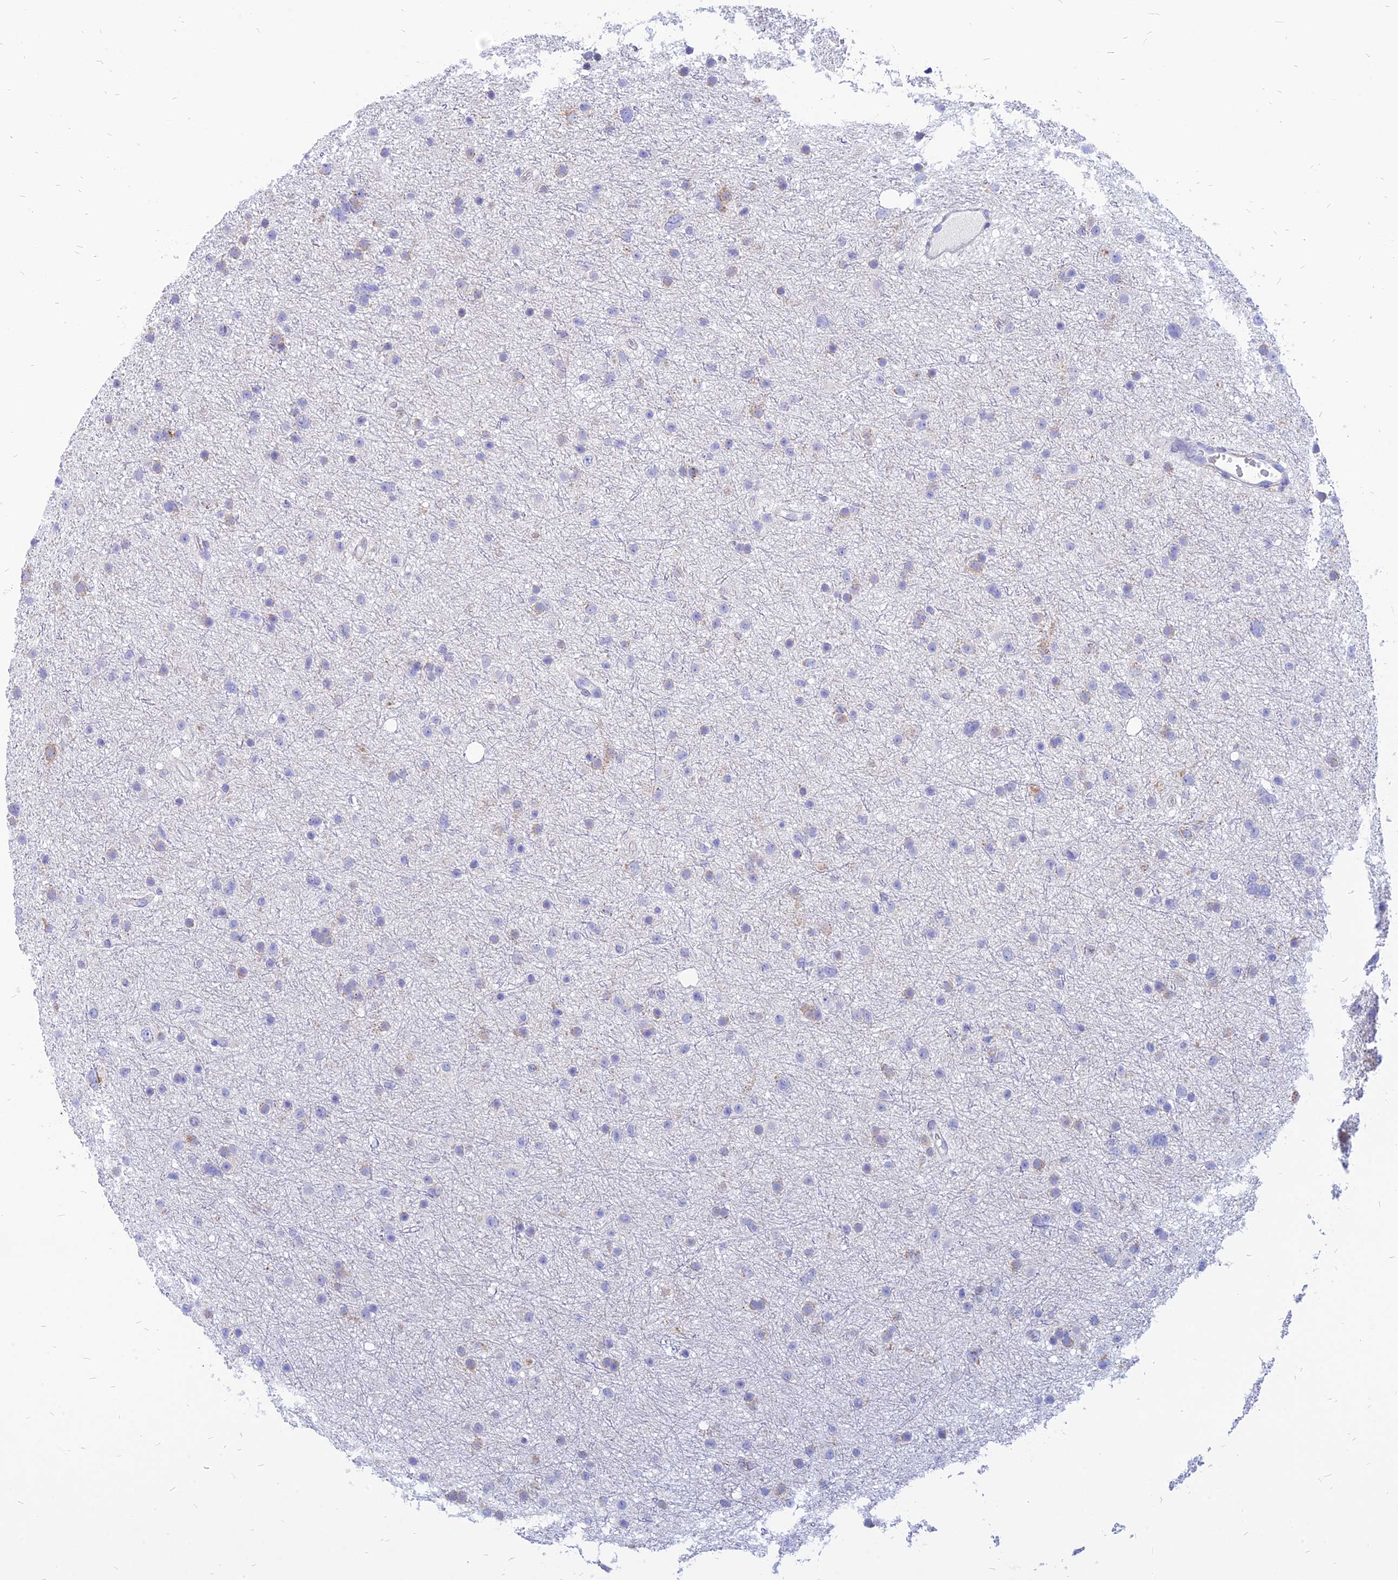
{"staining": {"intensity": "negative", "quantity": "none", "location": "none"}, "tissue": "glioma", "cell_type": "Tumor cells", "image_type": "cancer", "snomed": [{"axis": "morphology", "description": "Glioma, malignant, Low grade"}, {"axis": "topography", "description": "Cerebral cortex"}], "caption": "Tumor cells are negative for protein expression in human malignant glioma (low-grade). (DAB (3,3'-diaminobenzidine) IHC visualized using brightfield microscopy, high magnification).", "gene": "PACC1", "patient": {"sex": "female", "age": 39}}